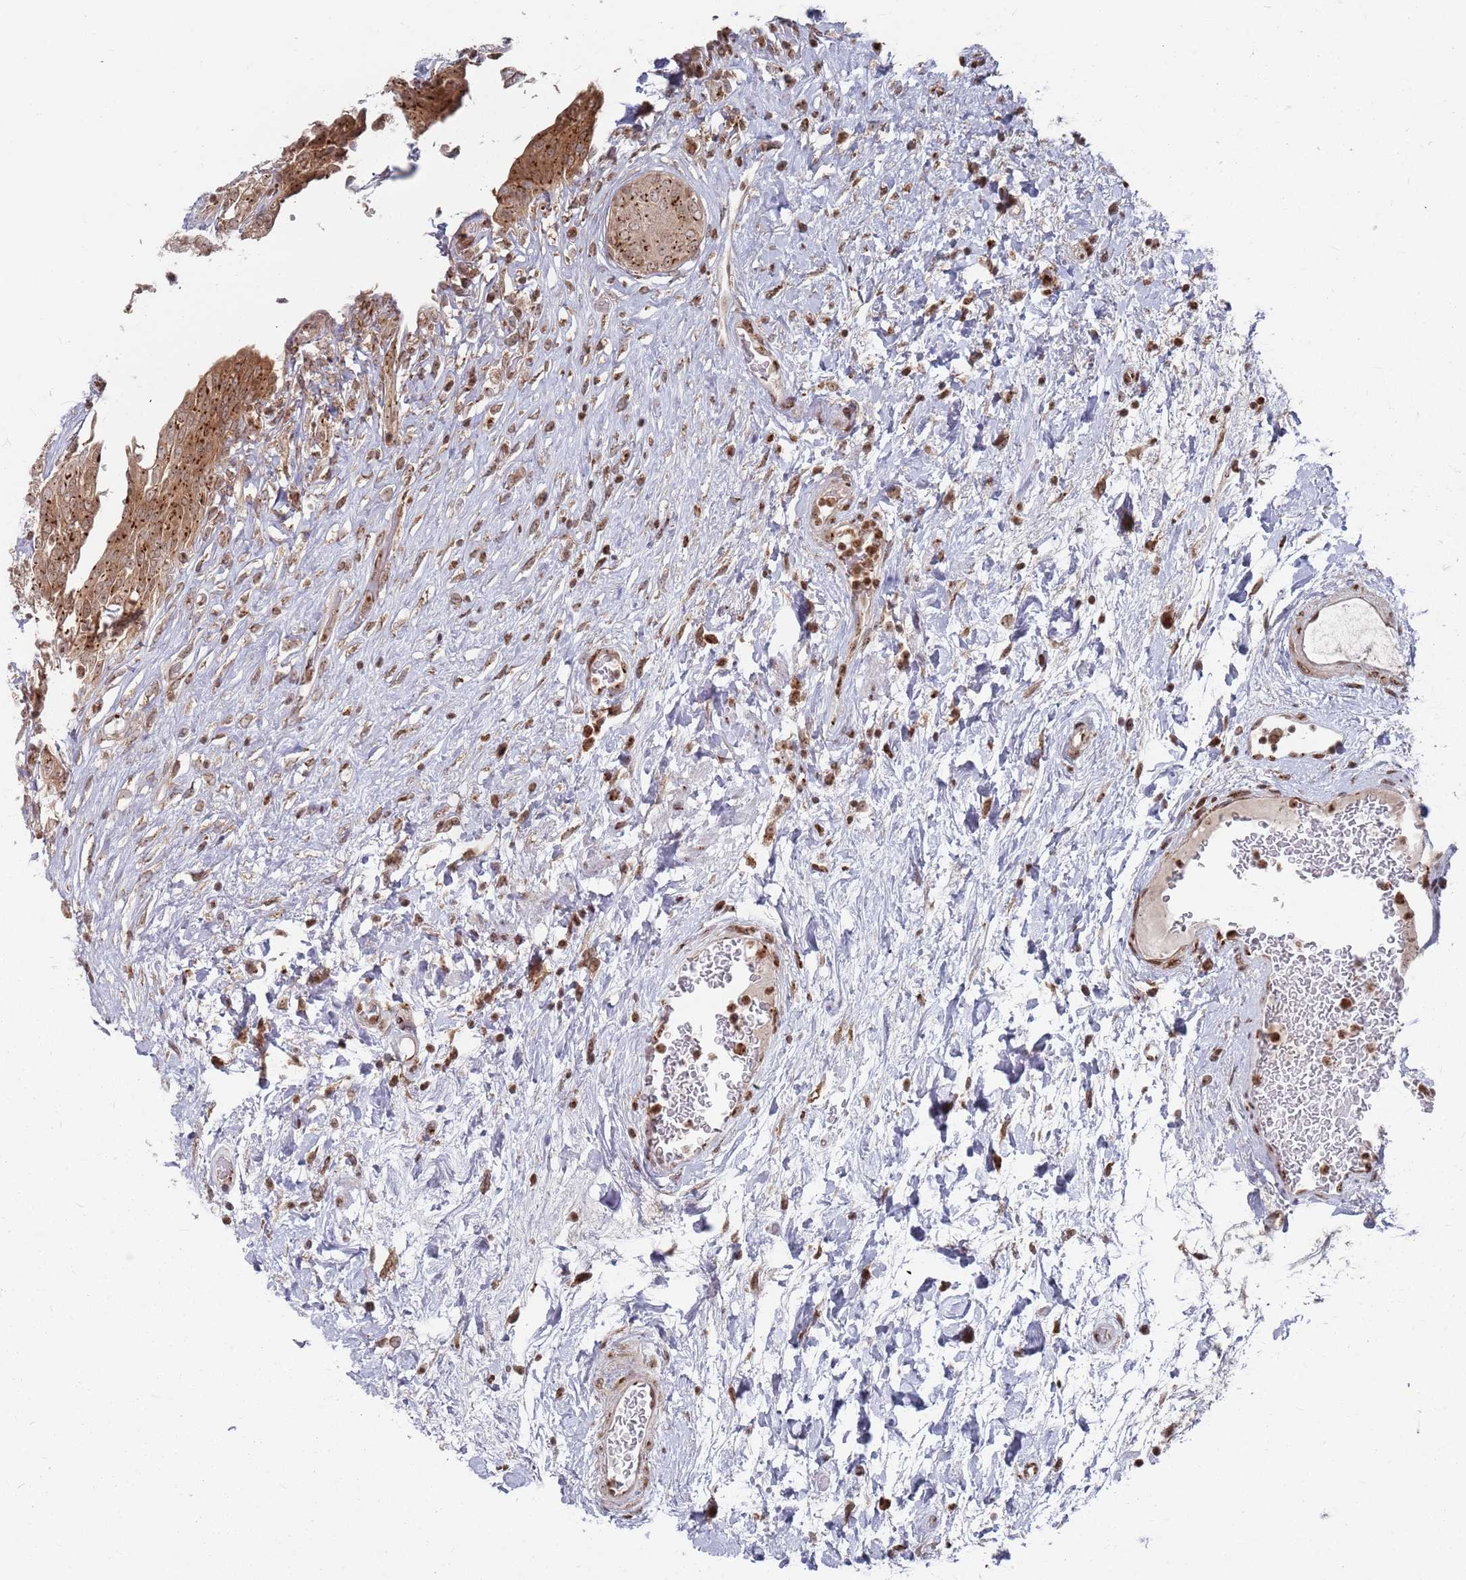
{"staining": {"intensity": "strong", "quantity": ">75%", "location": "cytoplasmic/membranous"}, "tissue": "urinary bladder", "cell_type": "Urothelial cells", "image_type": "normal", "snomed": [{"axis": "morphology", "description": "Normal tissue, NOS"}, {"axis": "topography", "description": "Urinary bladder"}], "caption": "Protein staining of normal urinary bladder reveals strong cytoplasmic/membranous staining in about >75% of urothelial cells.", "gene": "FMO4", "patient": {"sex": "male", "age": 74}}